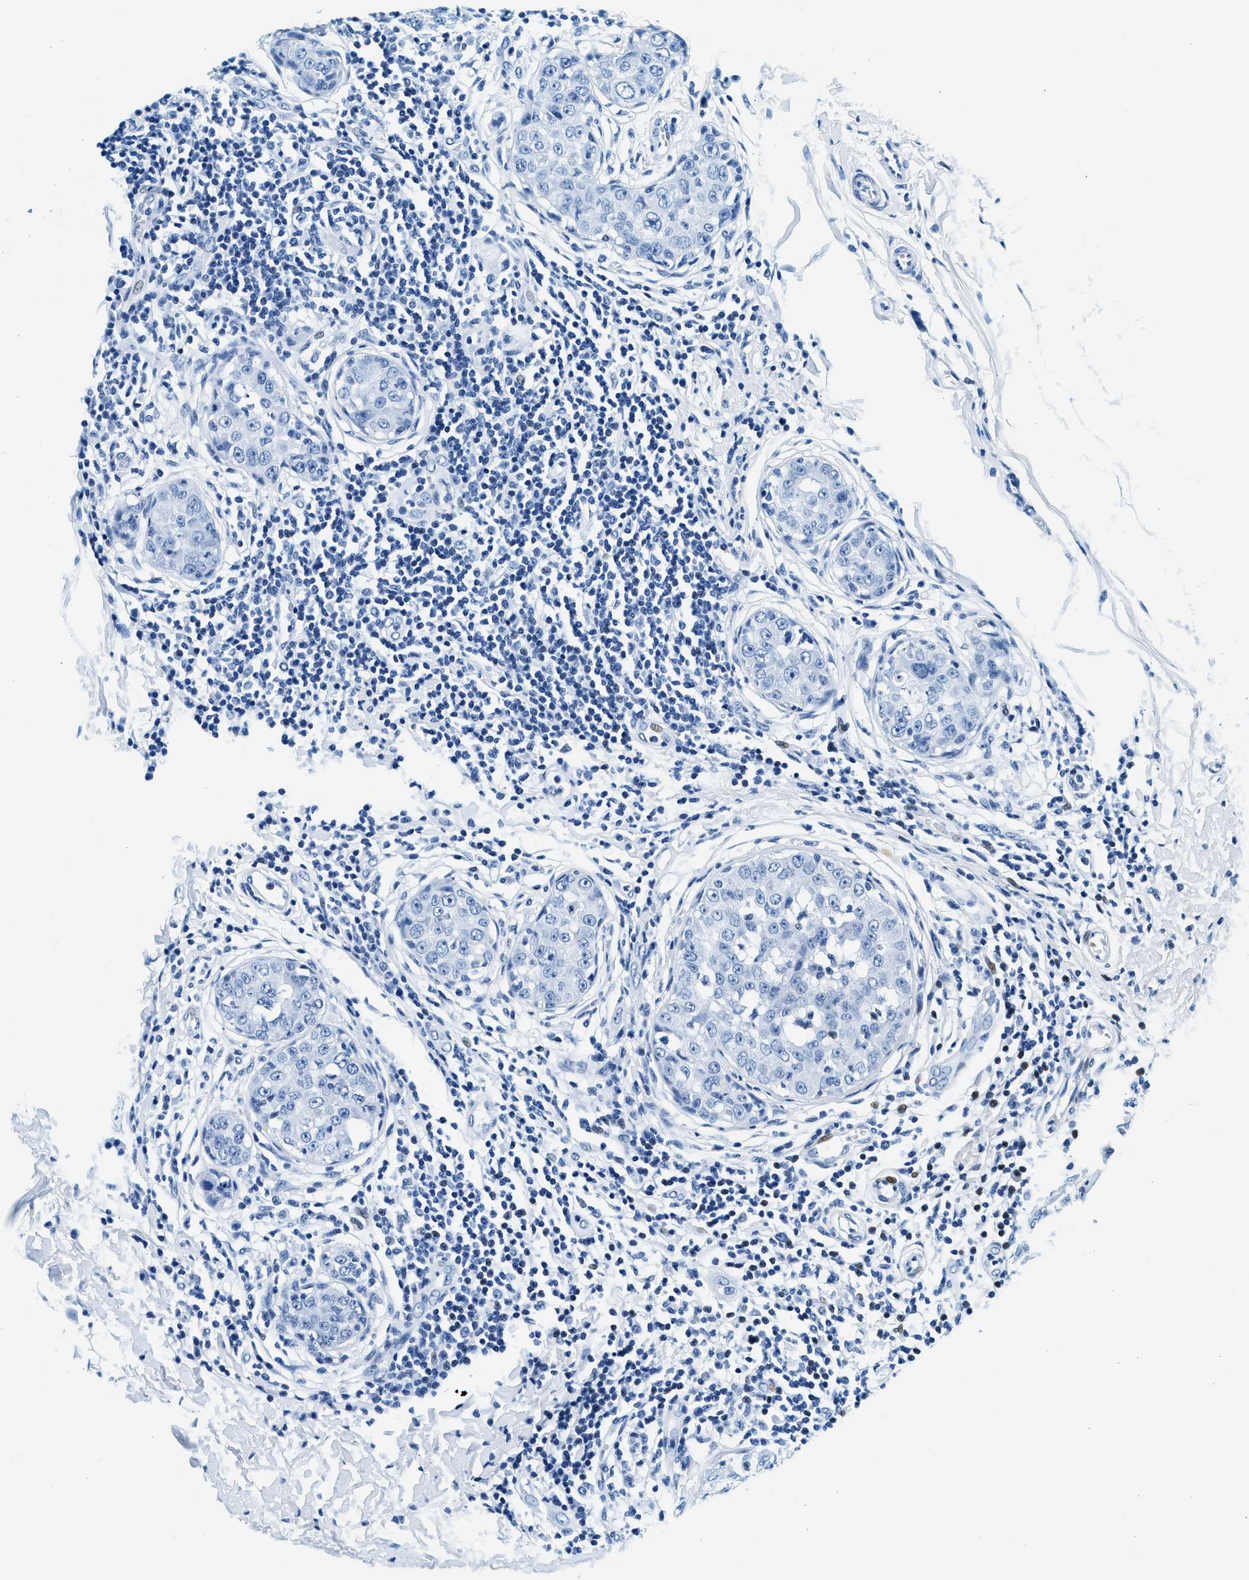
{"staining": {"intensity": "negative", "quantity": "none", "location": "none"}, "tissue": "breast cancer", "cell_type": "Tumor cells", "image_type": "cancer", "snomed": [{"axis": "morphology", "description": "Duct carcinoma"}, {"axis": "topography", "description": "Breast"}], "caption": "The photomicrograph exhibits no staining of tumor cells in breast cancer.", "gene": "VPS53", "patient": {"sex": "female", "age": 27}}